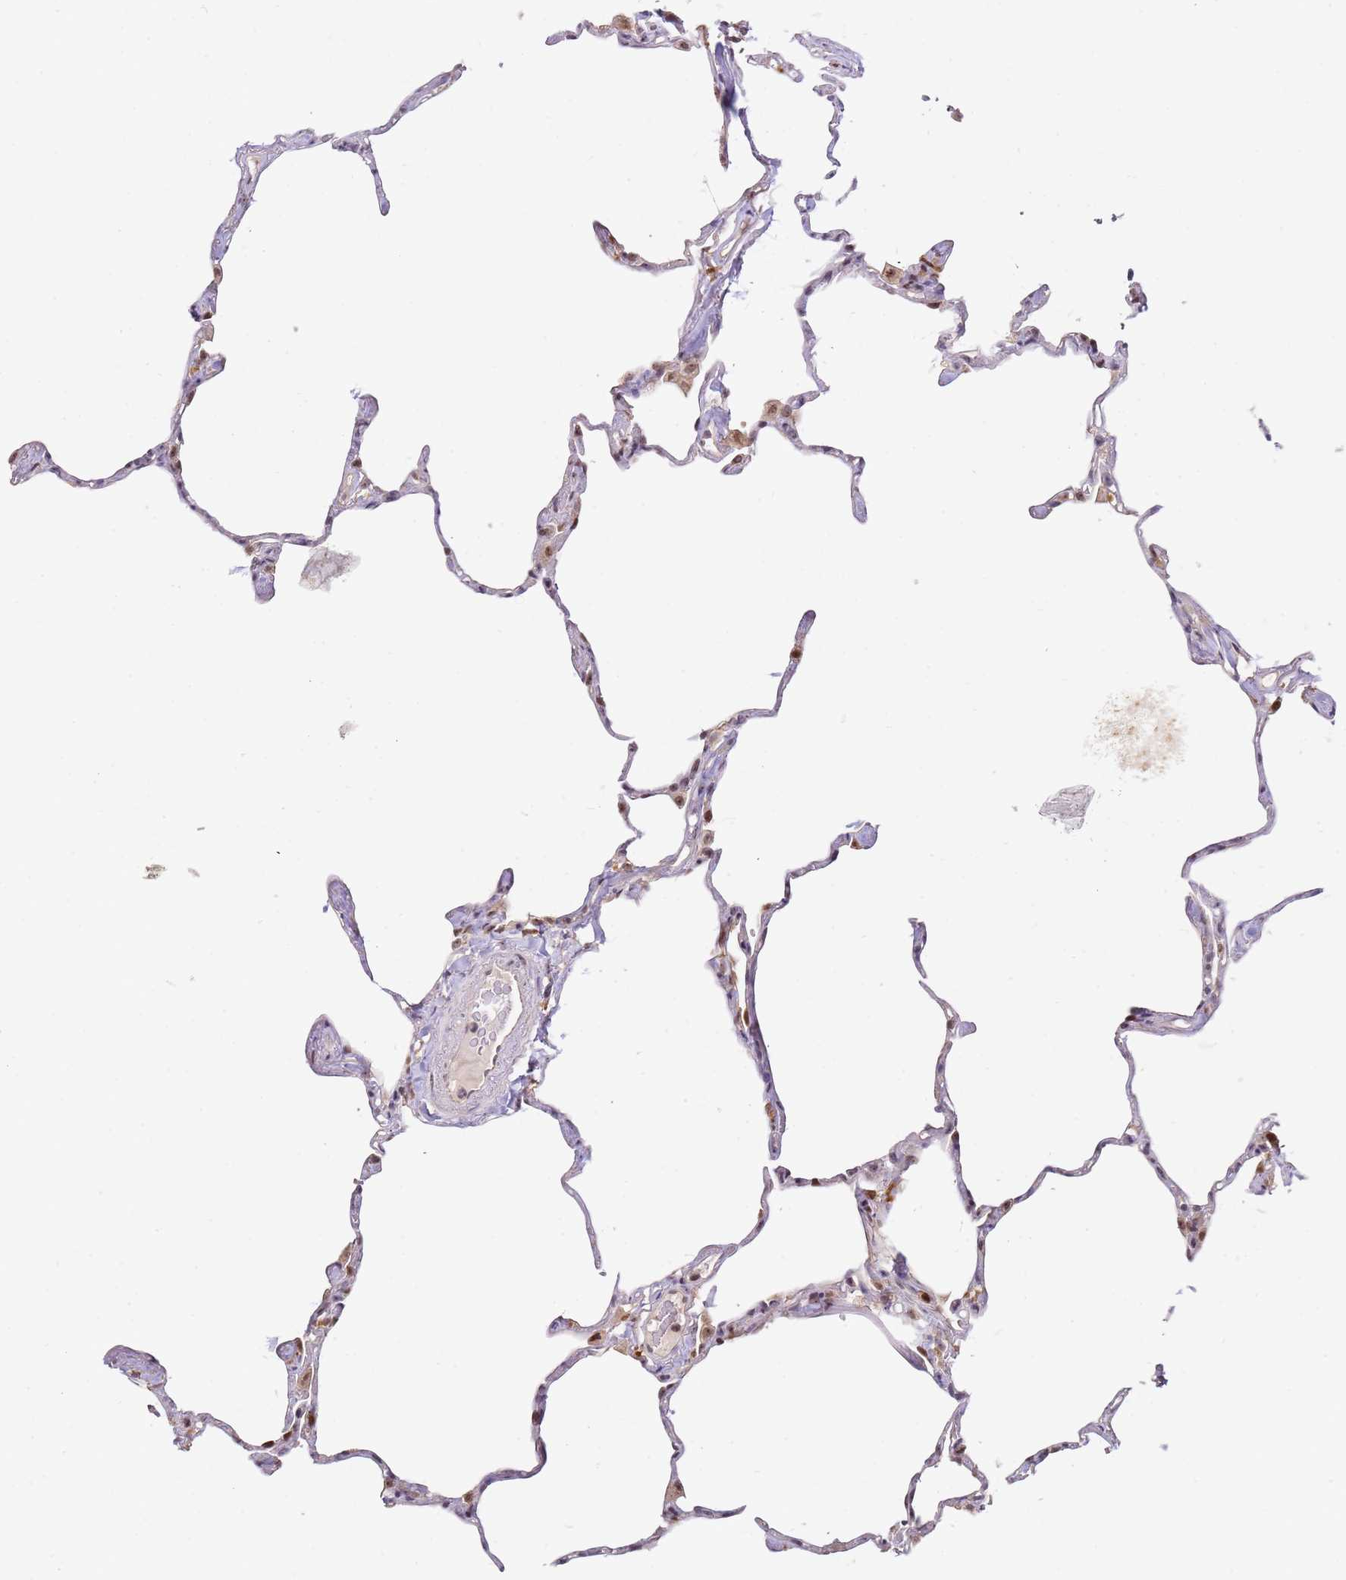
{"staining": {"intensity": "moderate", "quantity": "<25%", "location": "nuclear"}, "tissue": "lung", "cell_type": "Alveolar cells", "image_type": "normal", "snomed": [{"axis": "morphology", "description": "Normal tissue, NOS"}, {"axis": "topography", "description": "Lung"}], "caption": "Protein staining reveals moderate nuclear staining in about <25% of alveolar cells in benign lung.", "gene": "LGALSL", "patient": {"sex": "male", "age": 65}}